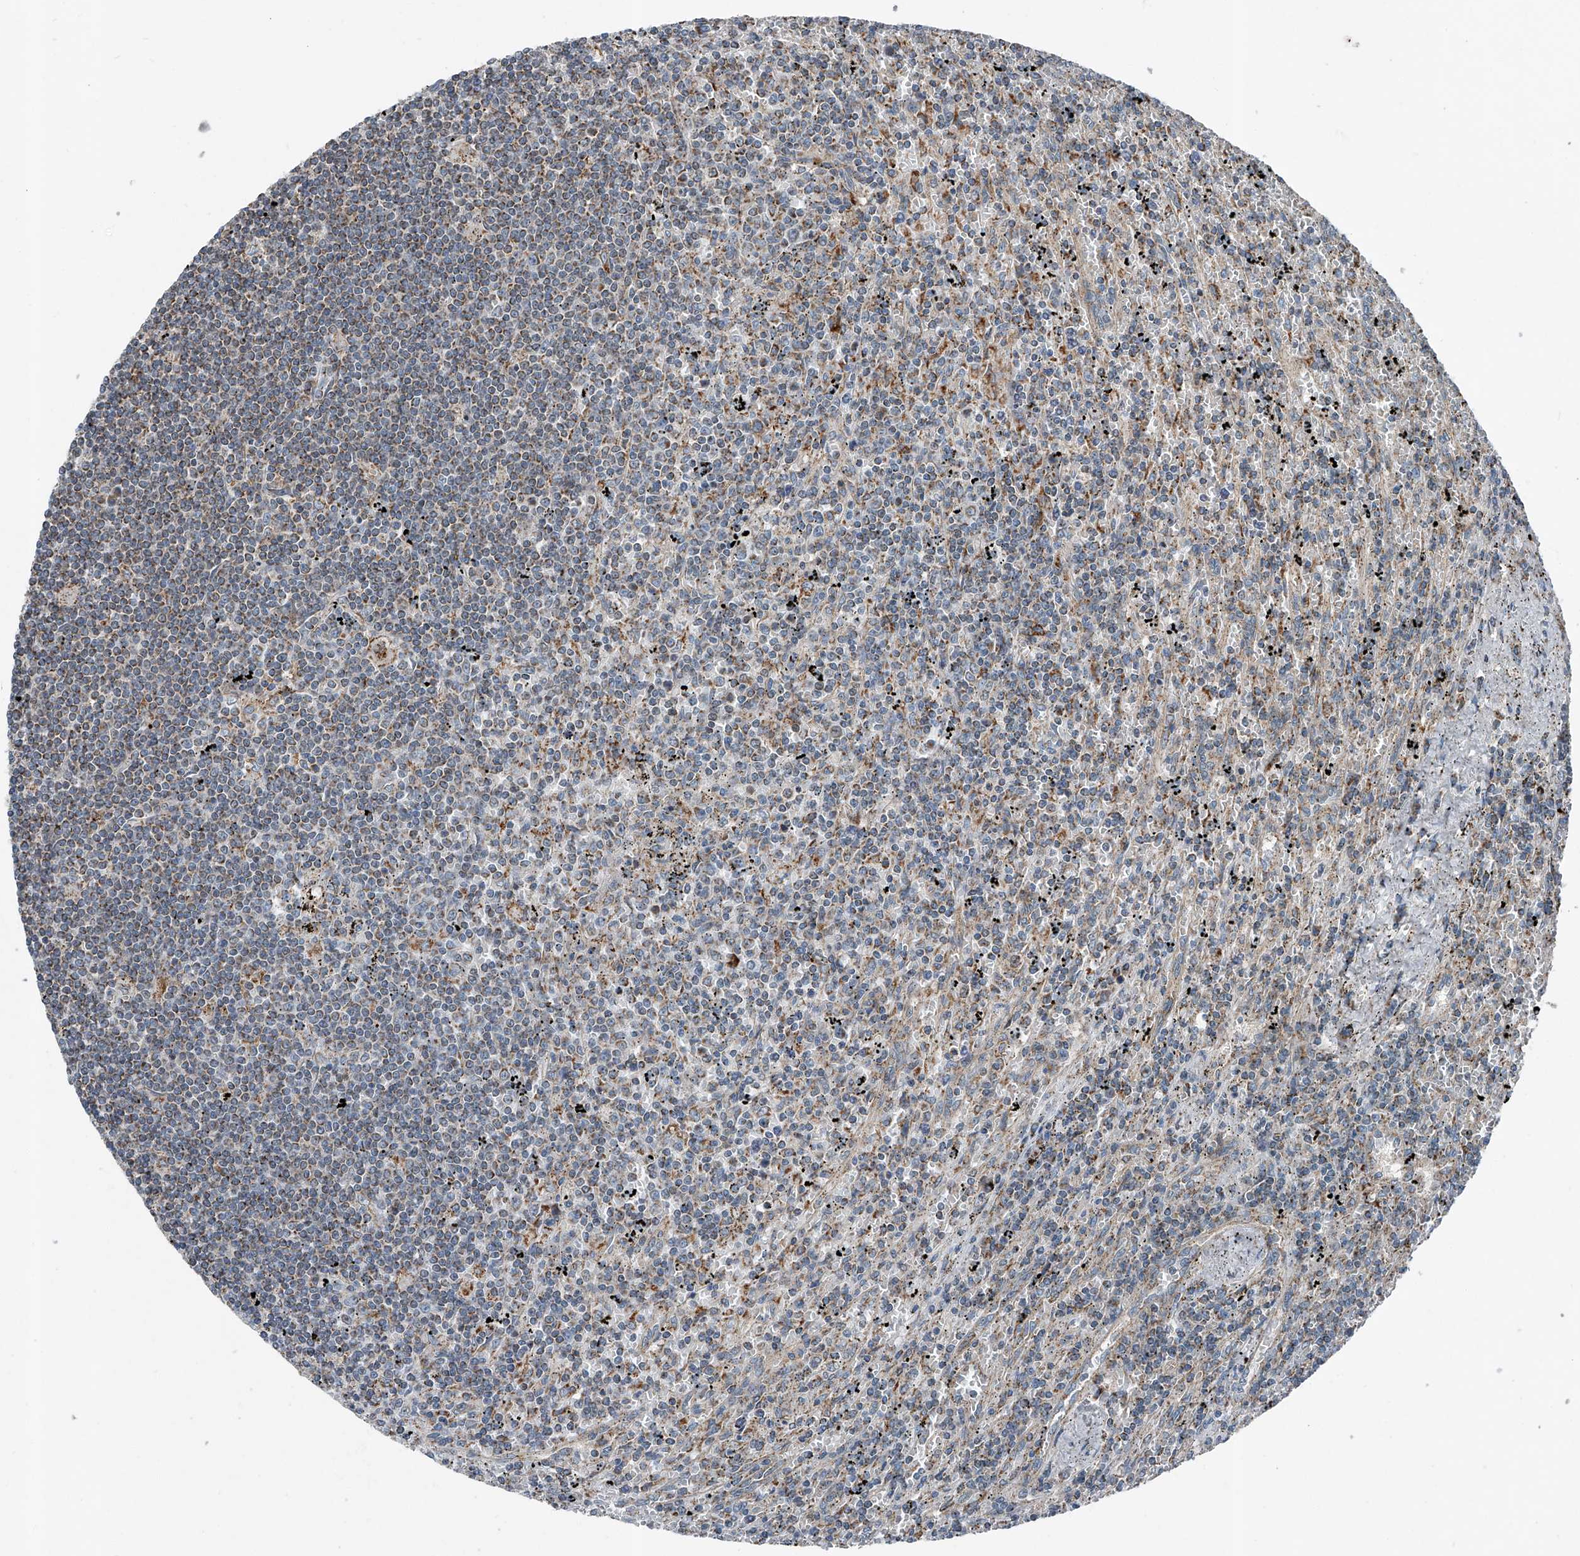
{"staining": {"intensity": "moderate", "quantity": ">75%", "location": "cytoplasmic/membranous"}, "tissue": "lymphoma", "cell_type": "Tumor cells", "image_type": "cancer", "snomed": [{"axis": "morphology", "description": "Malignant lymphoma, non-Hodgkin's type, Low grade"}, {"axis": "topography", "description": "Spleen"}], "caption": "Approximately >75% of tumor cells in lymphoma reveal moderate cytoplasmic/membranous protein staining as visualized by brown immunohistochemical staining.", "gene": "CHRNA7", "patient": {"sex": "male", "age": 76}}